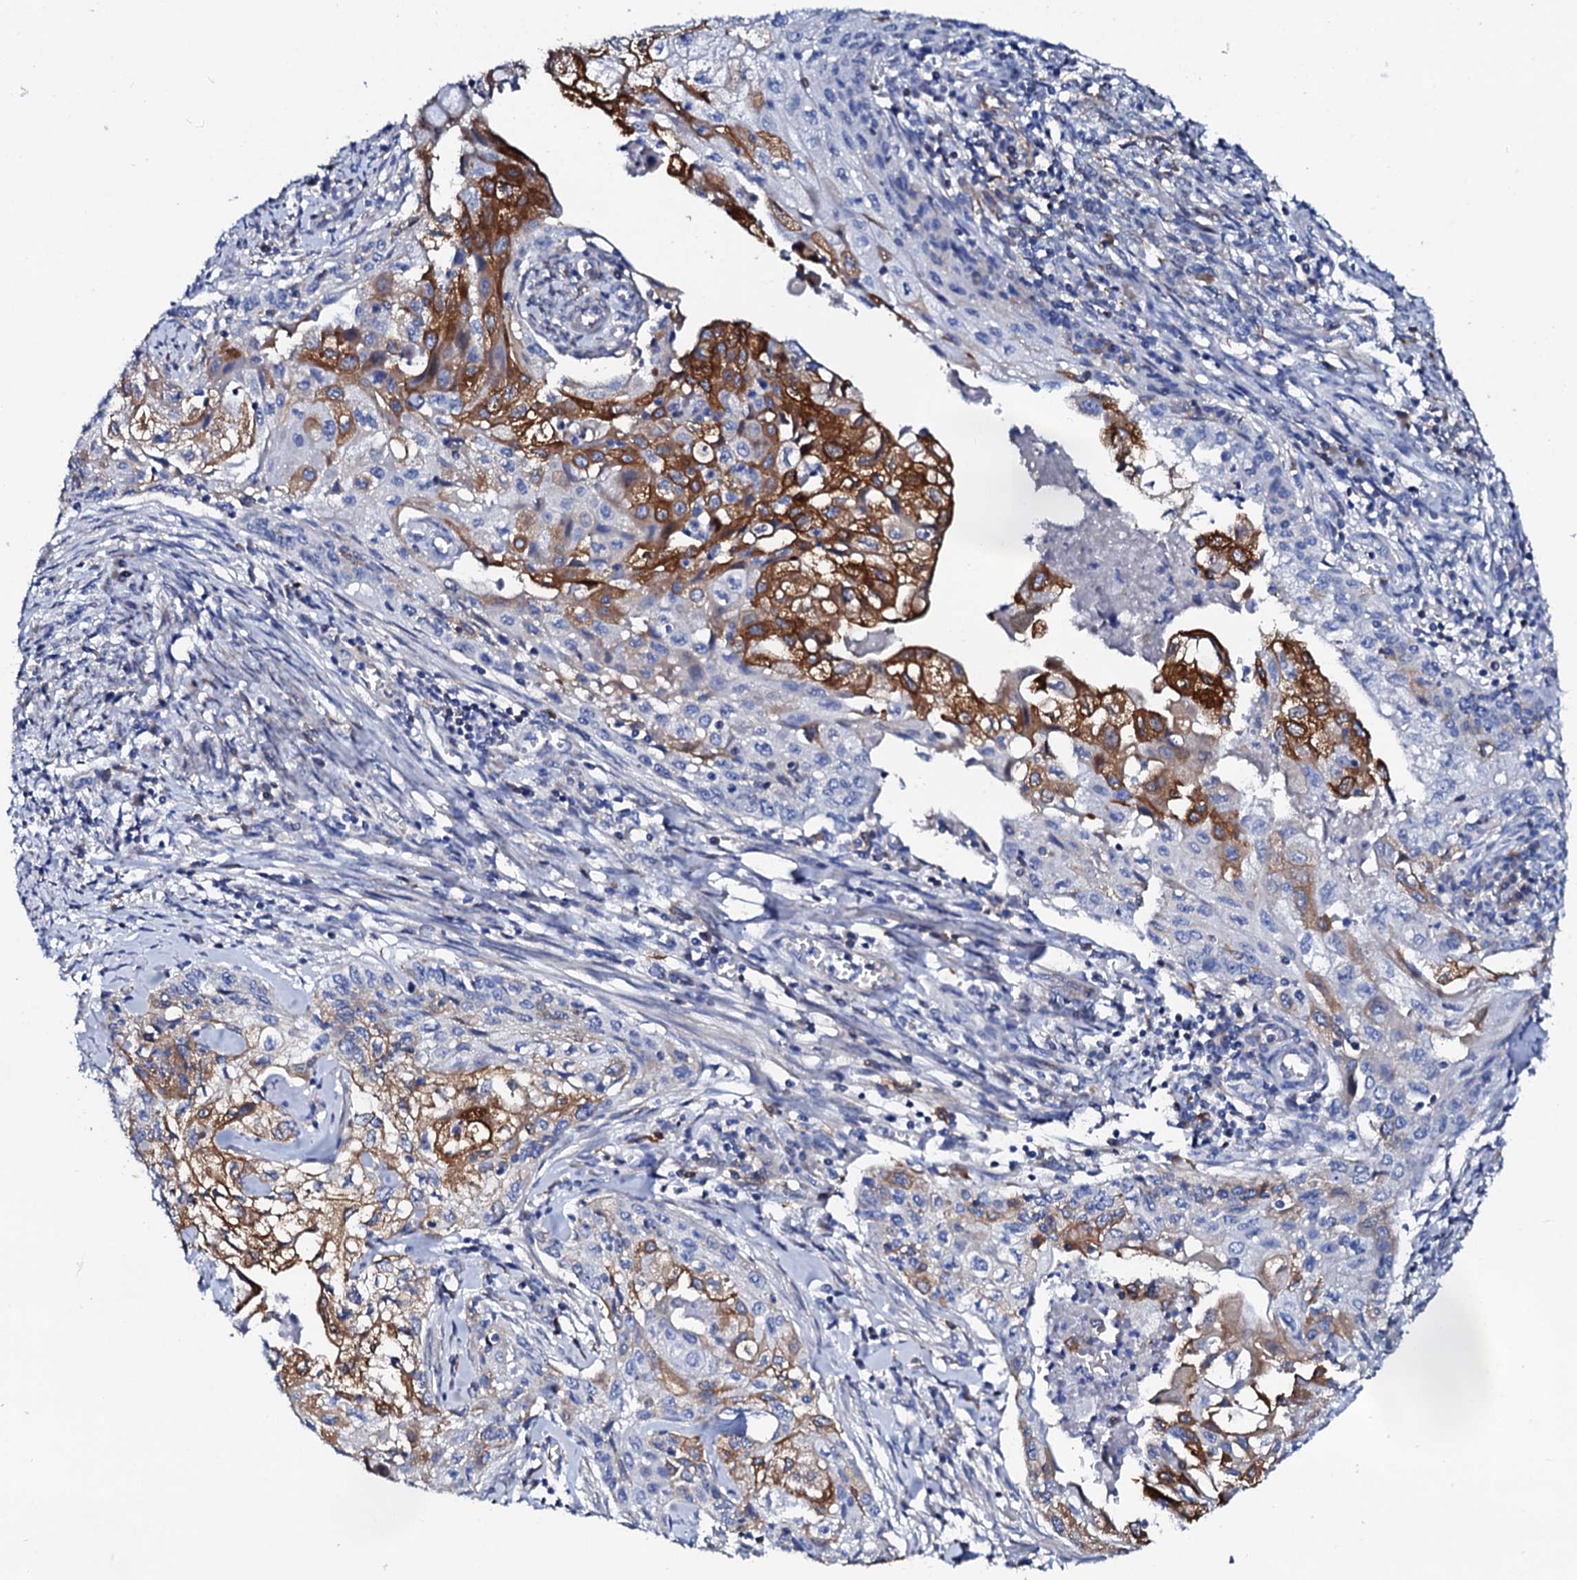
{"staining": {"intensity": "strong", "quantity": "<25%", "location": "cytoplasmic/membranous"}, "tissue": "cervical cancer", "cell_type": "Tumor cells", "image_type": "cancer", "snomed": [{"axis": "morphology", "description": "Squamous cell carcinoma, NOS"}, {"axis": "topography", "description": "Cervix"}], "caption": "The photomicrograph reveals a brown stain indicating the presence of a protein in the cytoplasmic/membranous of tumor cells in cervical cancer (squamous cell carcinoma).", "gene": "GLB1L3", "patient": {"sex": "female", "age": 67}}